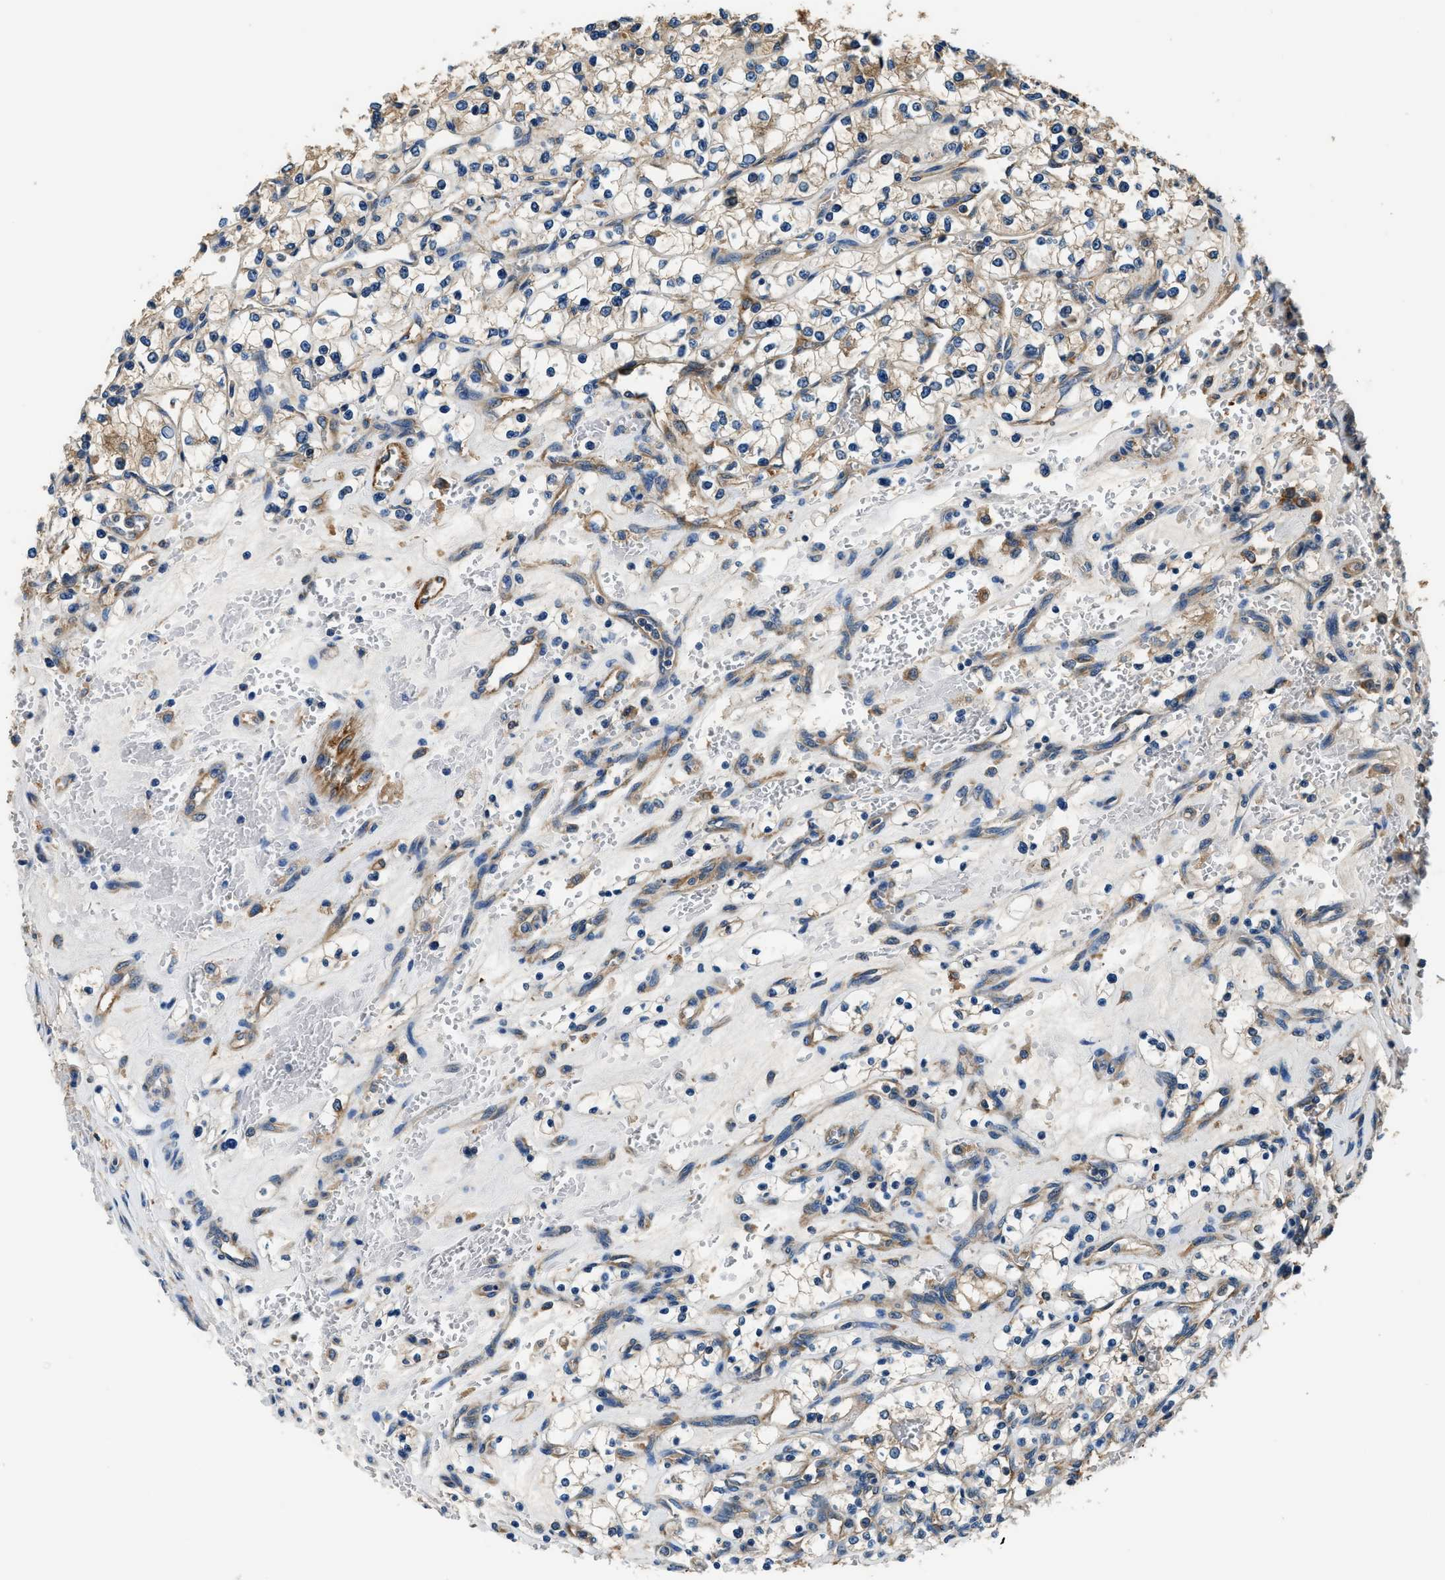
{"staining": {"intensity": "negative", "quantity": "none", "location": "none"}, "tissue": "renal cancer", "cell_type": "Tumor cells", "image_type": "cancer", "snomed": [{"axis": "morphology", "description": "Adenocarcinoma, NOS"}, {"axis": "topography", "description": "Kidney"}], "caption": "Protein analysis of renal cancer (adenocarcinoma) demonstrates no significant positivity in tumor cells.", "gene": "EEA1", "patient": {"sex": "female", "age": 69}}